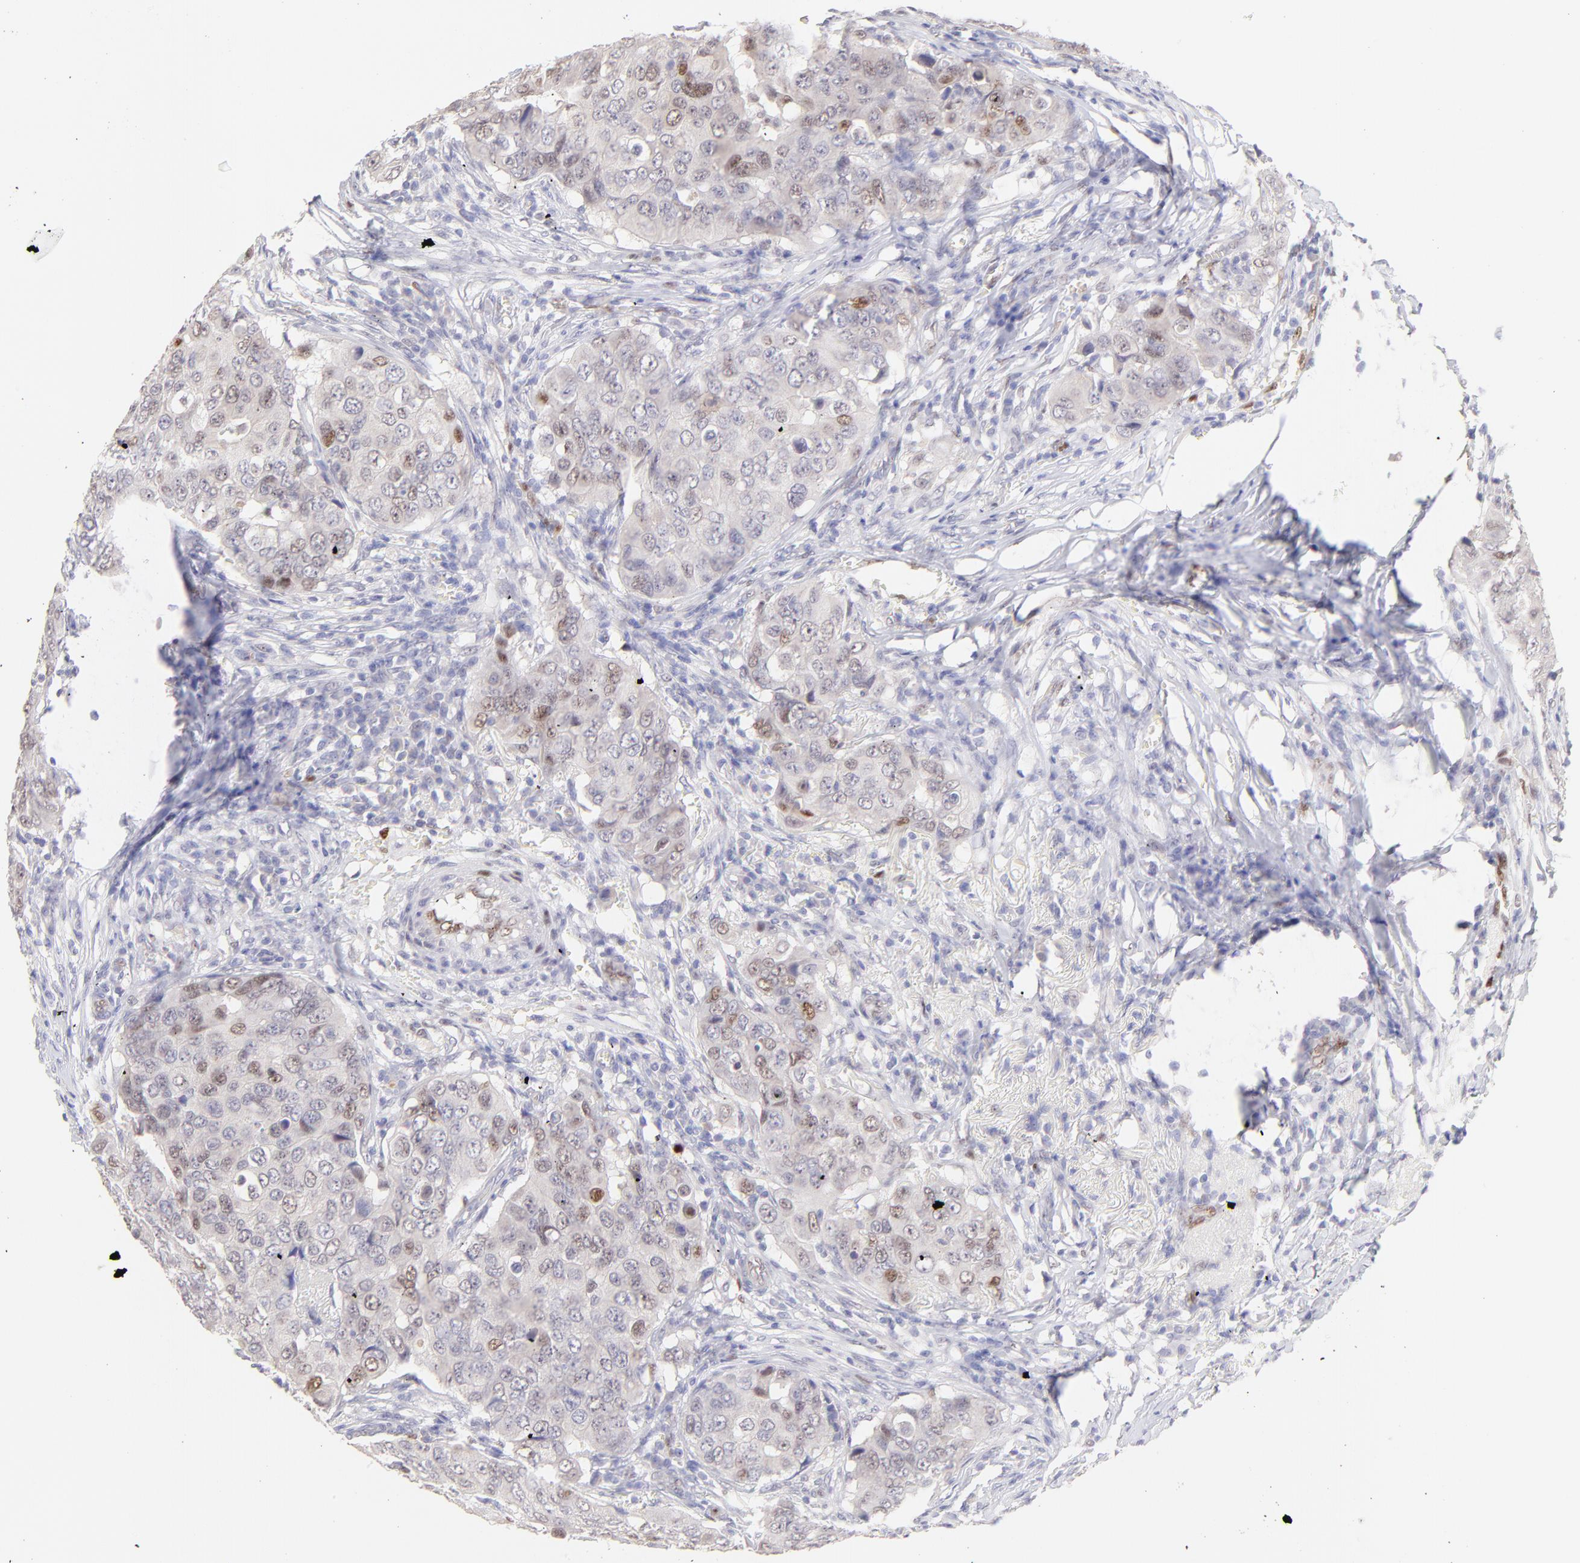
{"staining": {"intensity": "moderate", "quantity": "<25%", "location": "nuclear"}, "tissue": "breast cancer", "cell_type": "Tumor cells", "image_type": "cancer", "snomed": [{"axis": "morphology", "description": "Duct carcinoma"}, {"axis": "topography", "description": "Breast"}], "caption": "Breast intraductal carcinoma stained for a protein demonstrates moderate nuclear positivity in tumor cells.", "gene": "KLF4", "patient": {"sex": "female", "age": 54}}